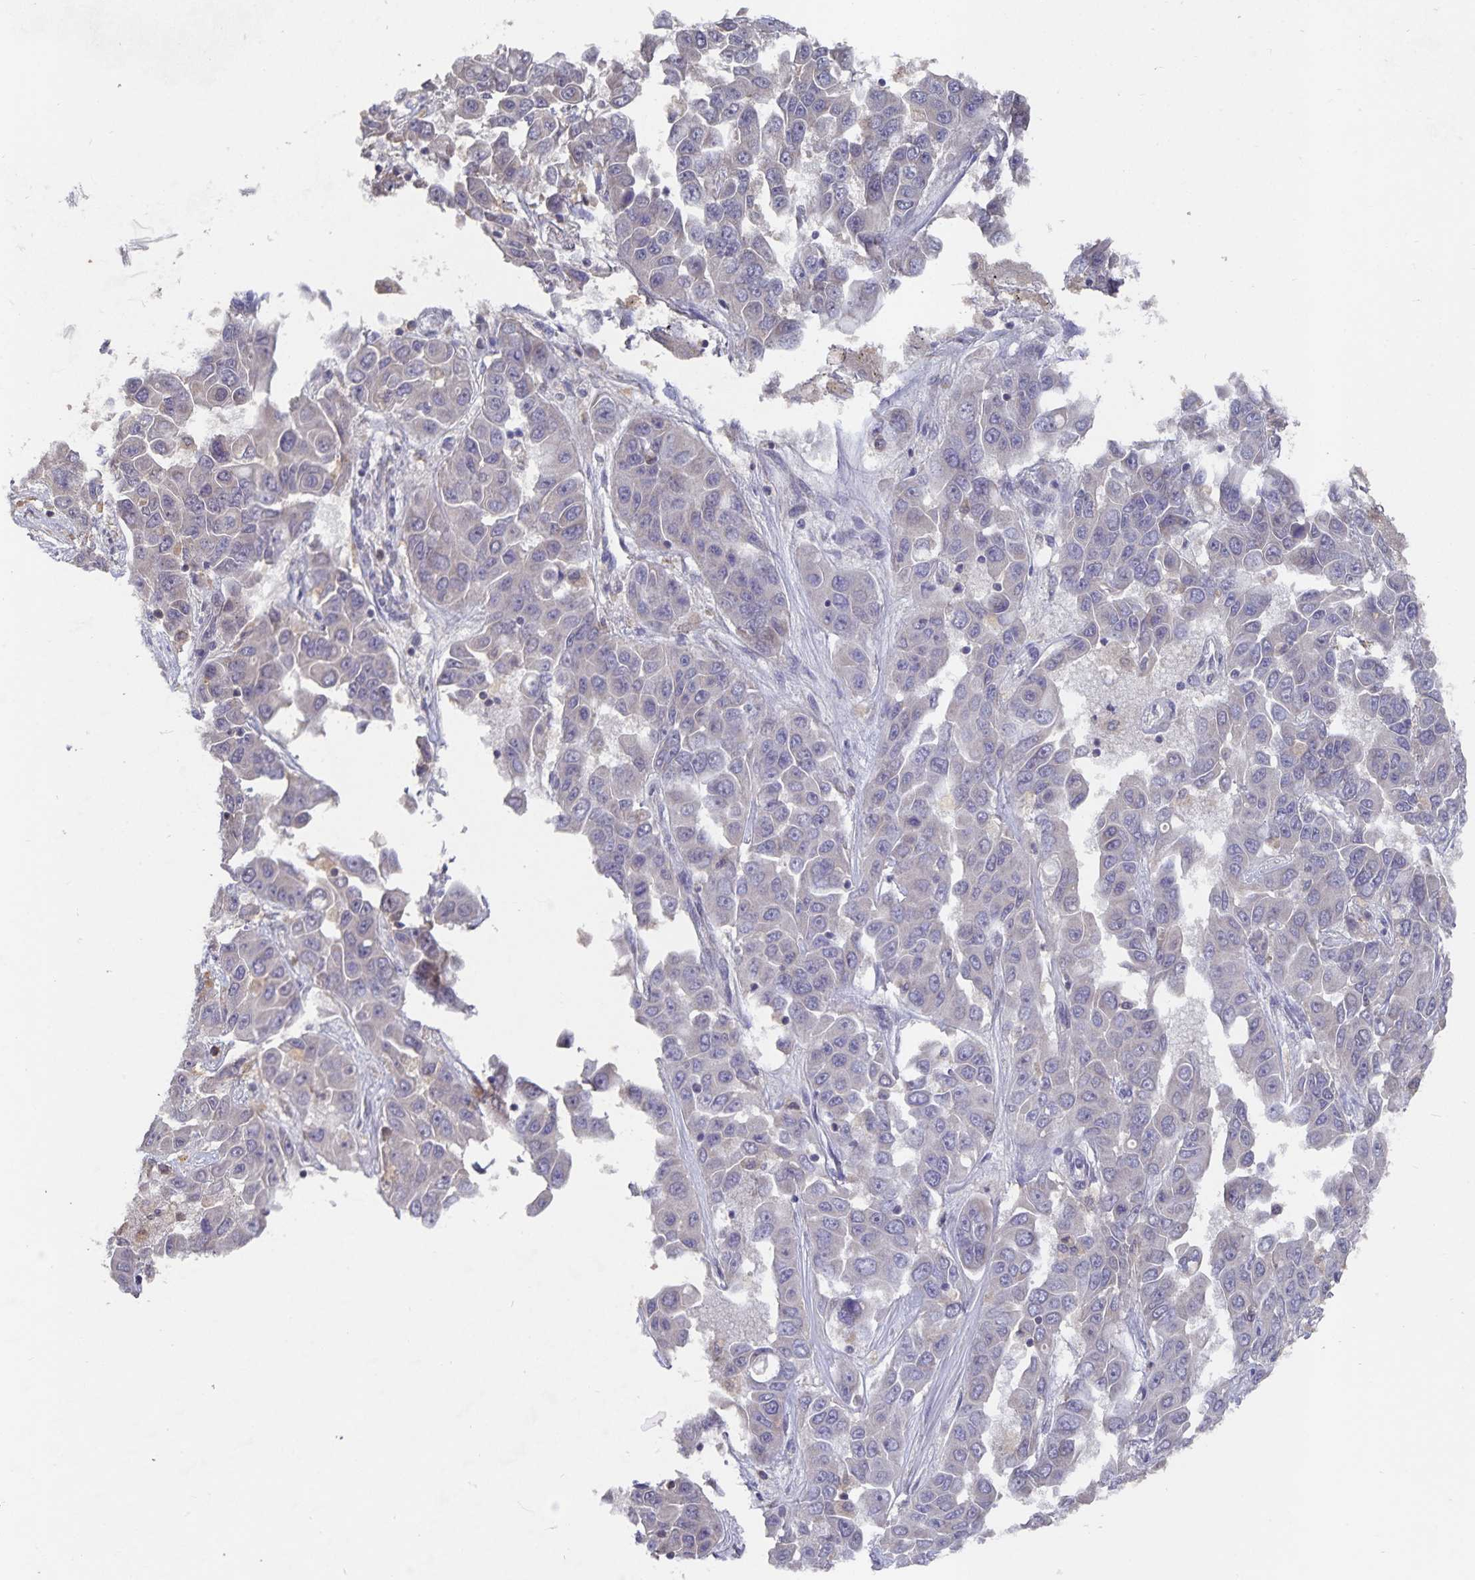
{"staining": {"intensity": "negative", "quantity": "none", "location": "none"}, "tissue": "liver cancer", "cell_type": "Tumor cells", "image_type": "cancer", "snomed": [{"axis": "morphology", "description": "Cholangiocarcinoma"}, {"axis": "topography", "description": "Liver"}], "caption": "Human liver cholangiocarcinoma stained for a protein using immunohistochemistry (IHC) reveals no staining in tumor cells.", "gene": "HEPN1", "patient": {"sex": "female", "age": 52}}